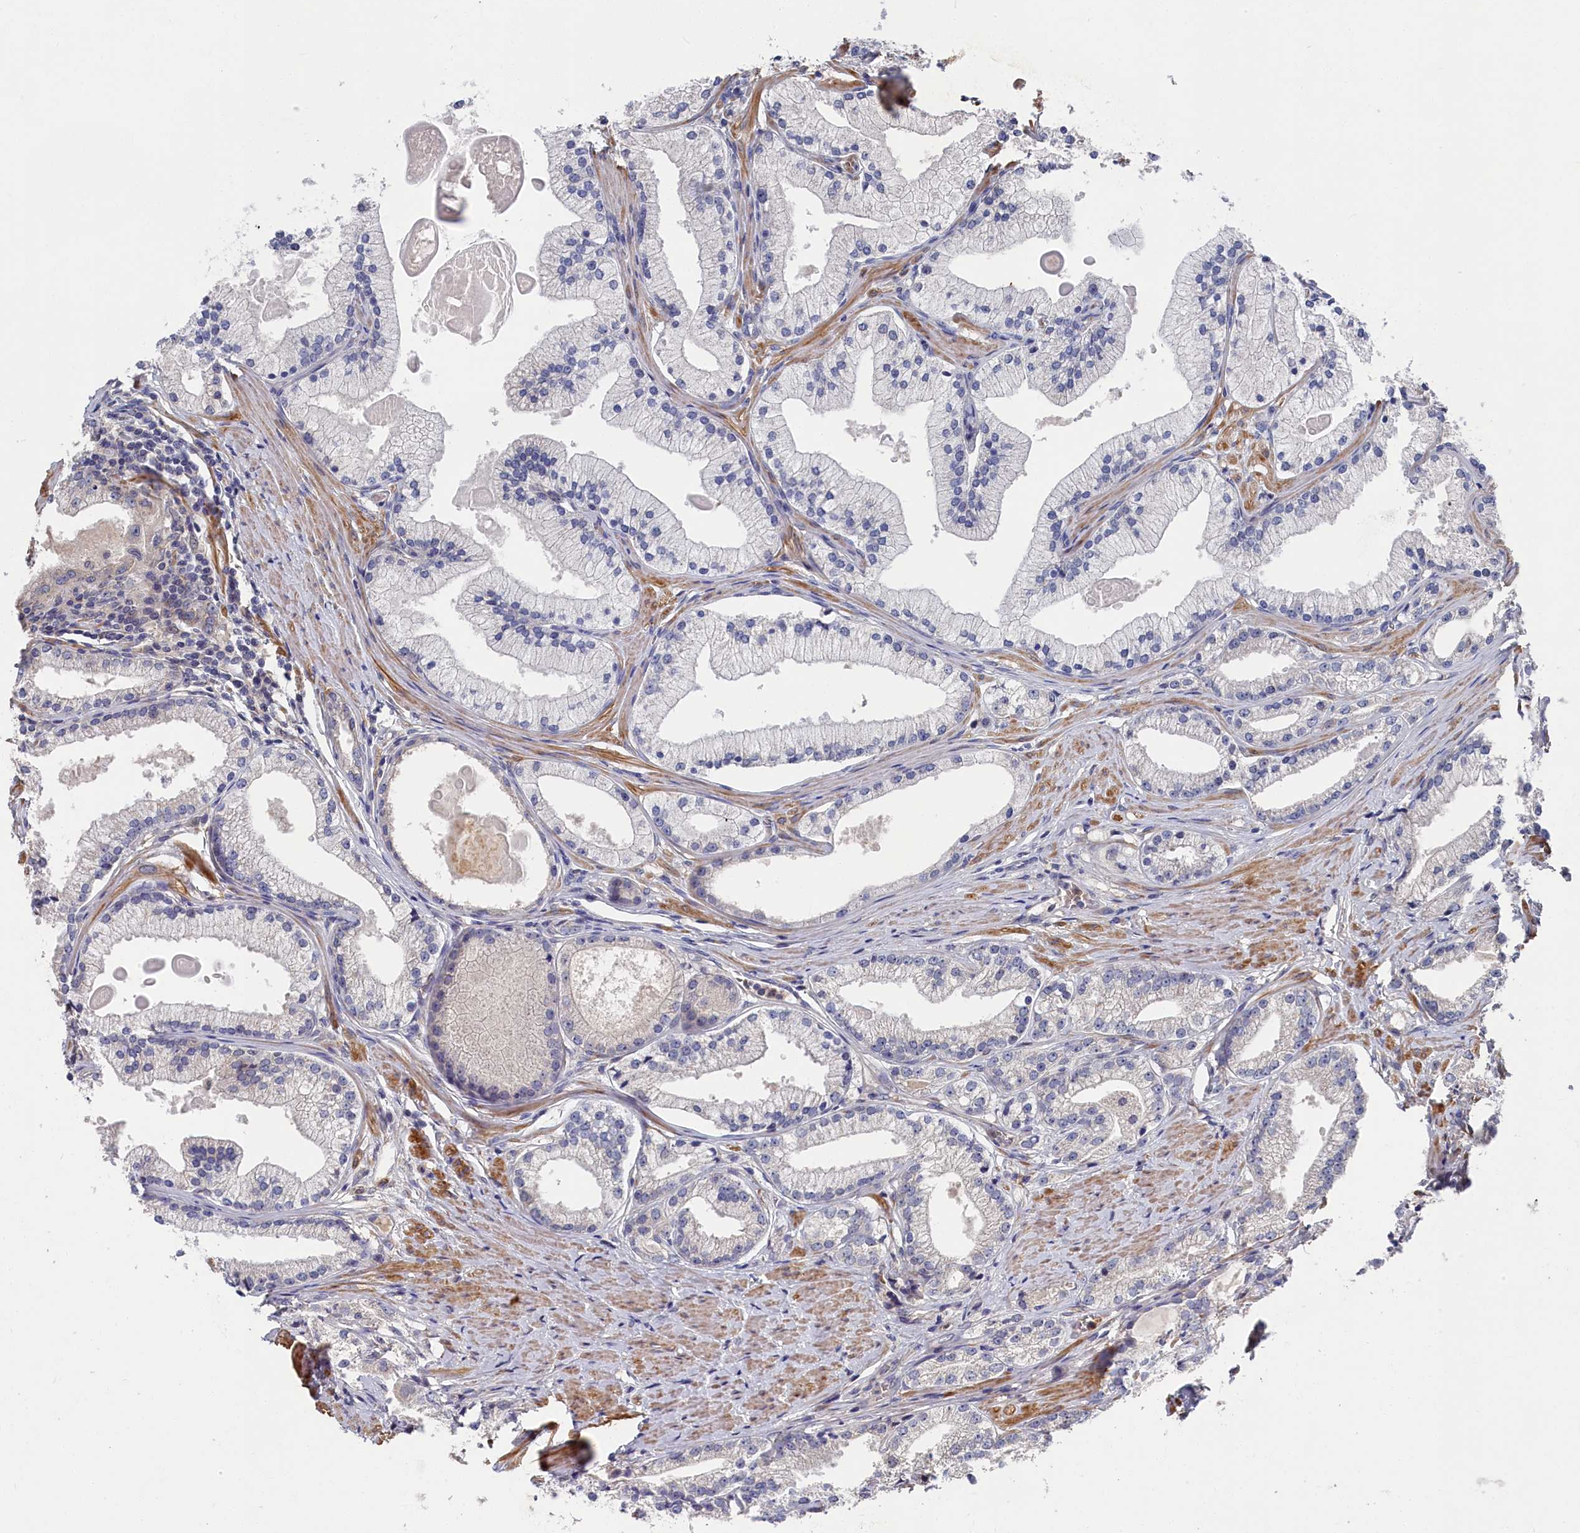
{"staining": {"intensity": "negative", "quantity": "none", "location": "none"}, "tissue": "prostate cancer", "cell_type": "Tumor cells", "image_type": "cancer", "snomed": [{"axis": "morphology", "description": "Adenocarcinoma, Low grade"}, {"axis": "topography", "description": "Prostate"}], "caption": "IHC image of prostate low-grade adenocarcinoma stained for a protein (brown), which reveals no staining in tumor cells.", "gene": "CYB5D2", "patient": {"sex": "male", "age": 57}}